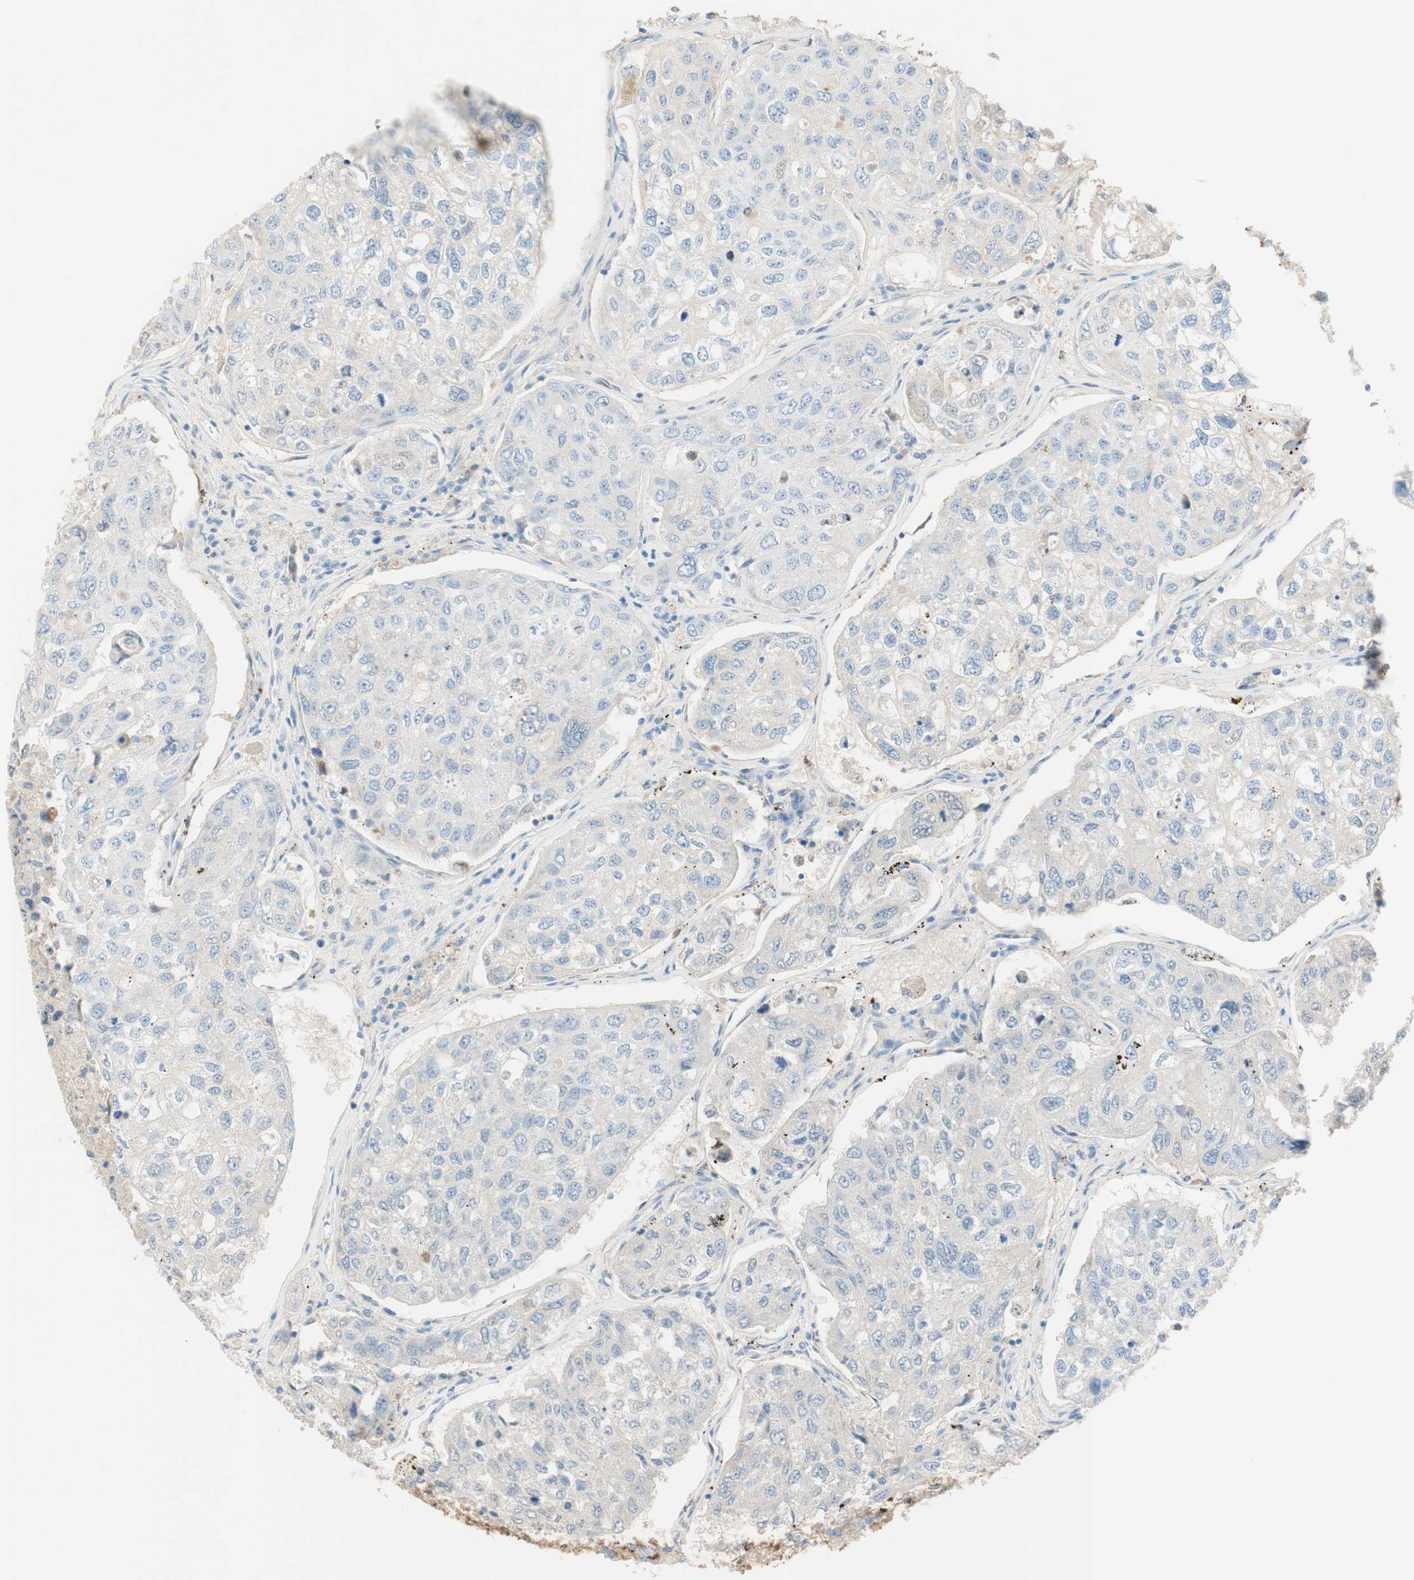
{"staining": {"intensity": "negative", "quantity": "none", "location": "none"}, "tissue": "urothelial cancer", "cell_type": "Tumor cells", "image_type": "cancer", "snomed": [{"axis": "morphology", "description": "Urothelial carcinoma, High grade"}, {"axis": "topography", "description": "Lymph node"}, {"axis": "topography", "description": "Urinary bladder"}], "caption": "Tumor cells show no significant protein expression in urothelial cancer. (Stains: DAB IHC with hematoxylin counter stain, Microscopy: brightfield microscopy at high magnification).", "gene": "KNG1", "patient": {"sex": "male", "age": 51}}